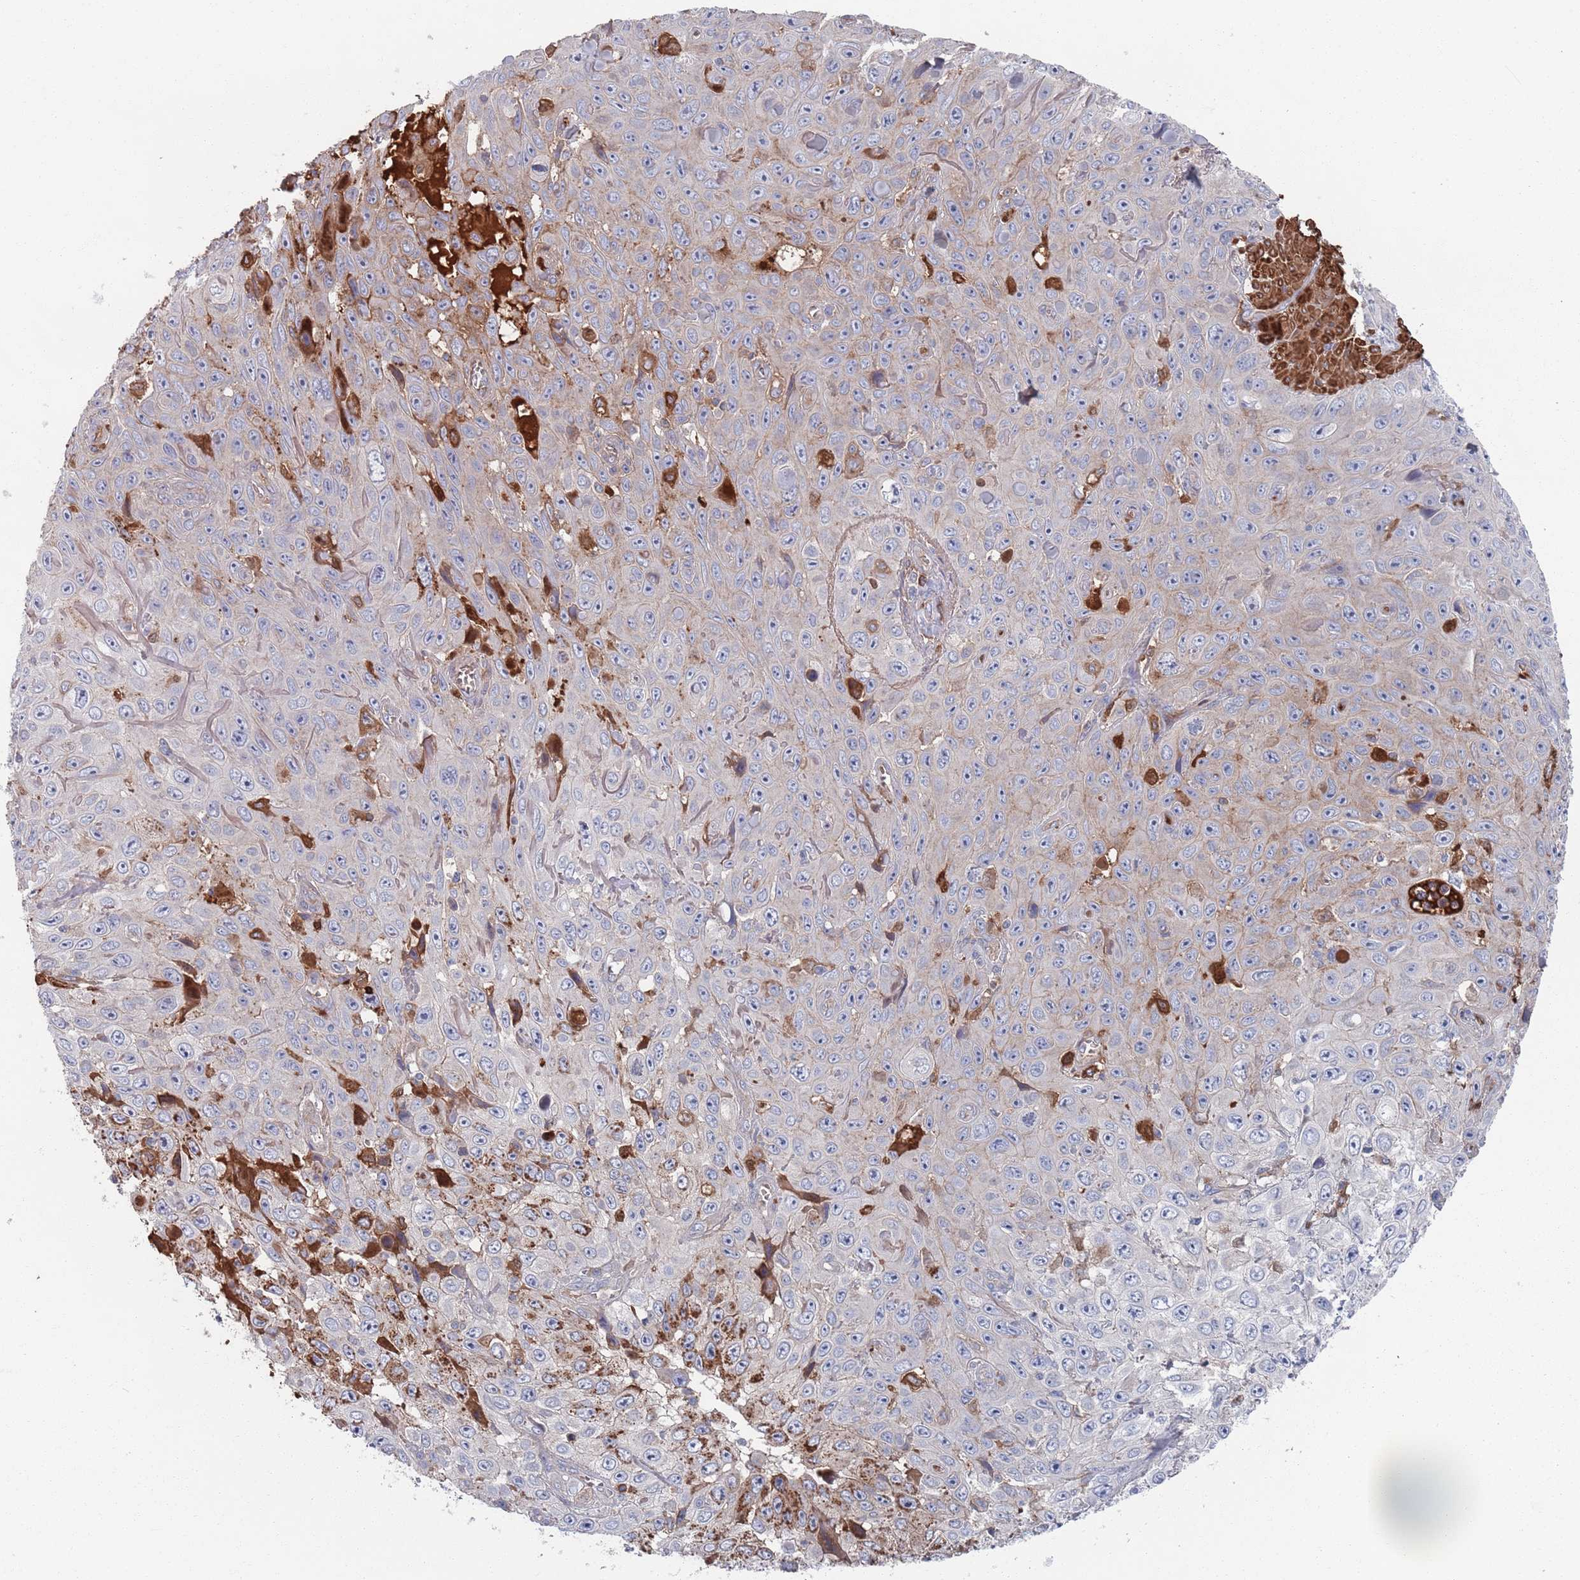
{"staining": {"intensity": "strong", "quantity": "<25%", "location": "cytoplasmic/membranous,nuclear"}, "tissue": "skin cancer", "cell_type": "Tumor cells", "image_type": "cancer", "snomed": [{"axis": "morphology", "description": "Squamous cell carcinoma, NOS"}, {"axis": "topography", "description": "Skin"}], "caption": "A high-resolution histopathology image shows IHC staining of skin squamous cell carcinoma, which demonstrates strong cytoplasmic/membranous and nuclear positivity in approximately <25% of tumor cells. (brown staining indicates protein expression, while blue staining denotes nuclei).", "gene": "PLEKHA4", "patient": {"sex": "male", "age": 82}}